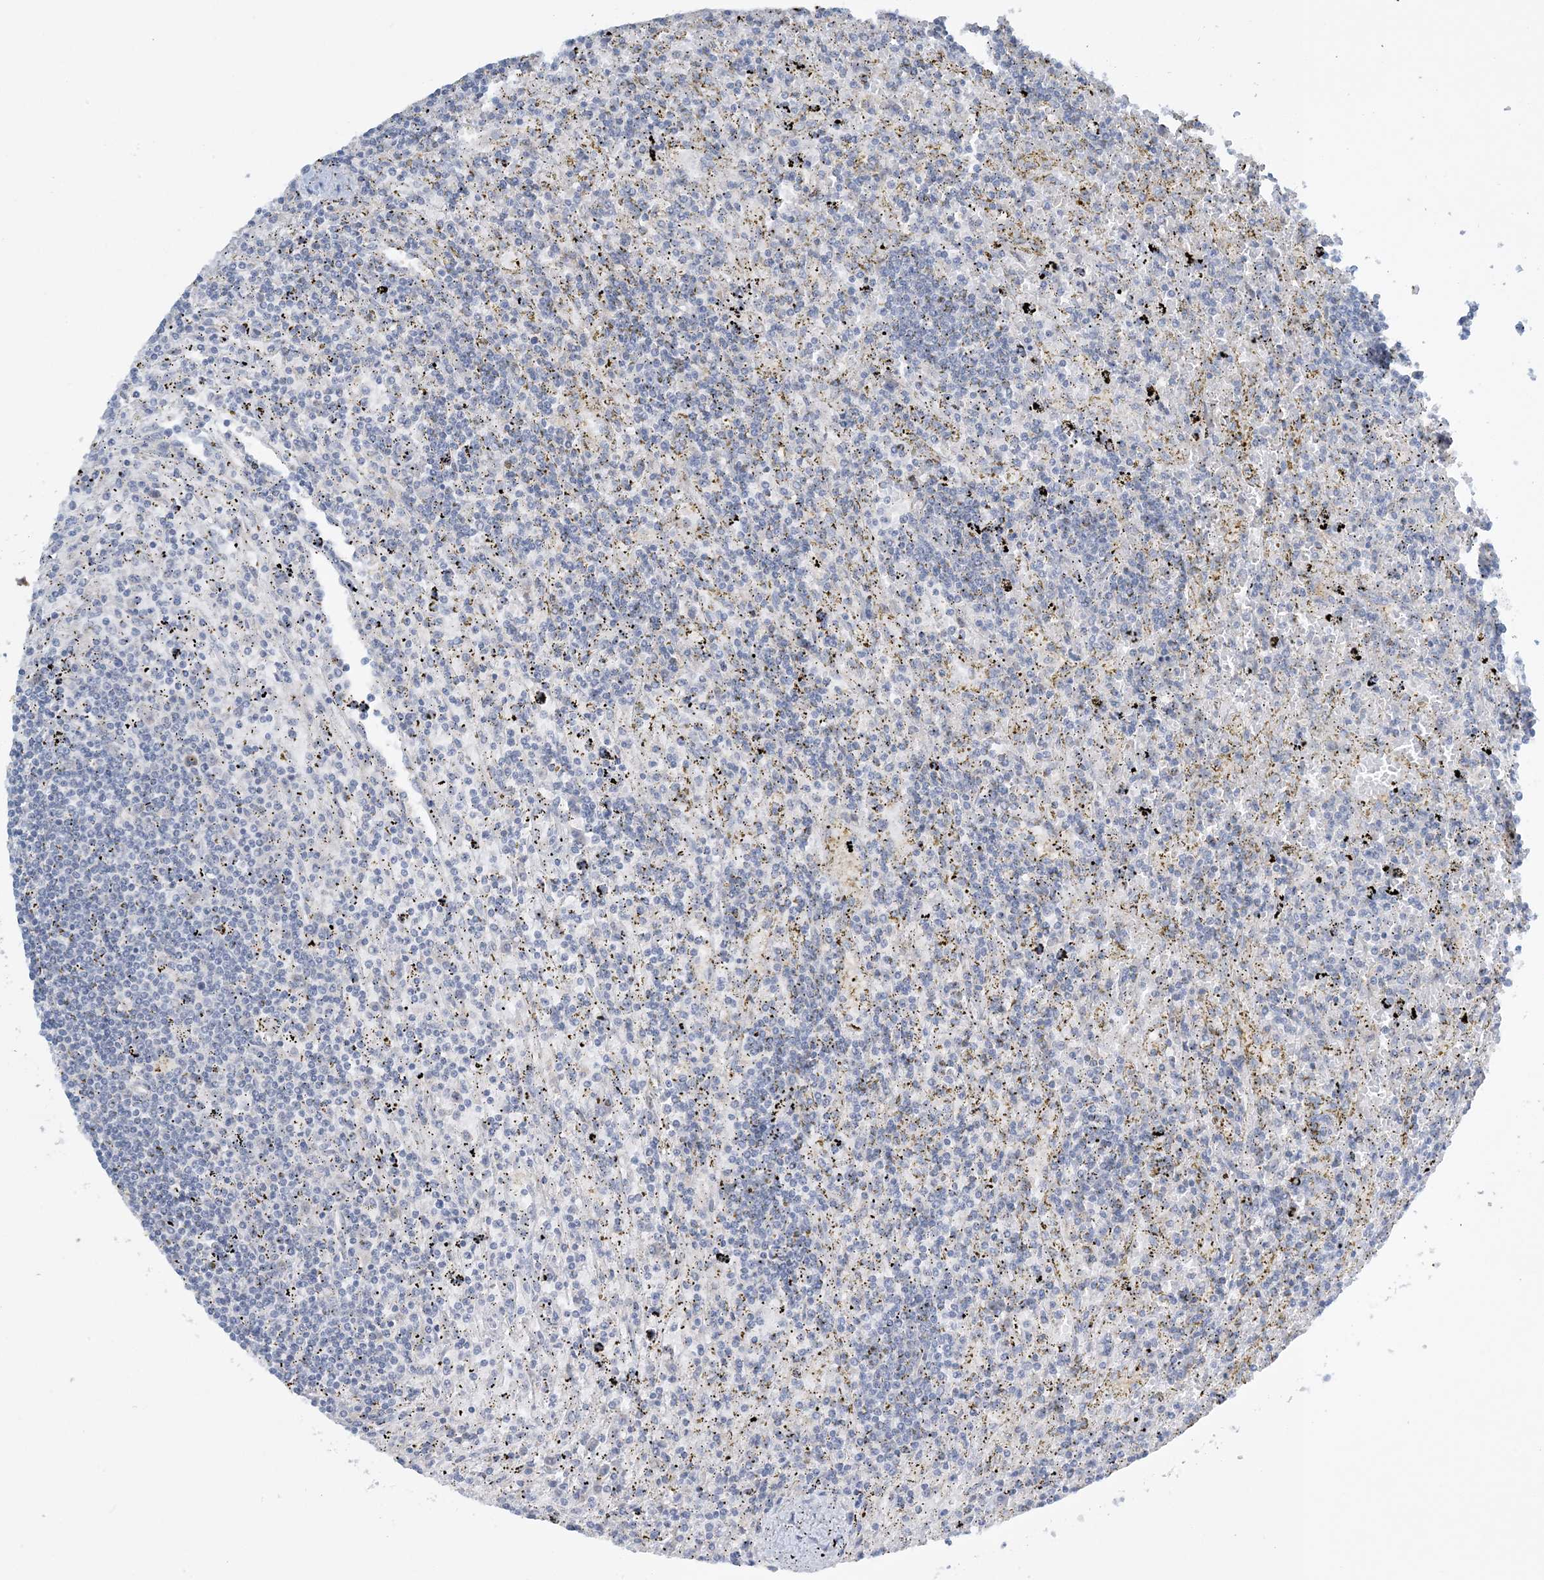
{"staining": {"intensity": "negative", "quantity": "none", "location": "none"}, "tissue": "lymphoma", "cell_type": "Tumor cells", "image_type": "cancer", "snomed": [{"axis": "morphology", "description": "Malignant lymphoma, non-Hodgkin's type, Low grade"}, {"axis": "topography", "description": "Spleen"}], "caption": "Immunohistochemical staining of lymphoma displays no significant staining in tumor cells.", "gene": "MRPS18A", "patient": {"sex": "male", "age": 76}}